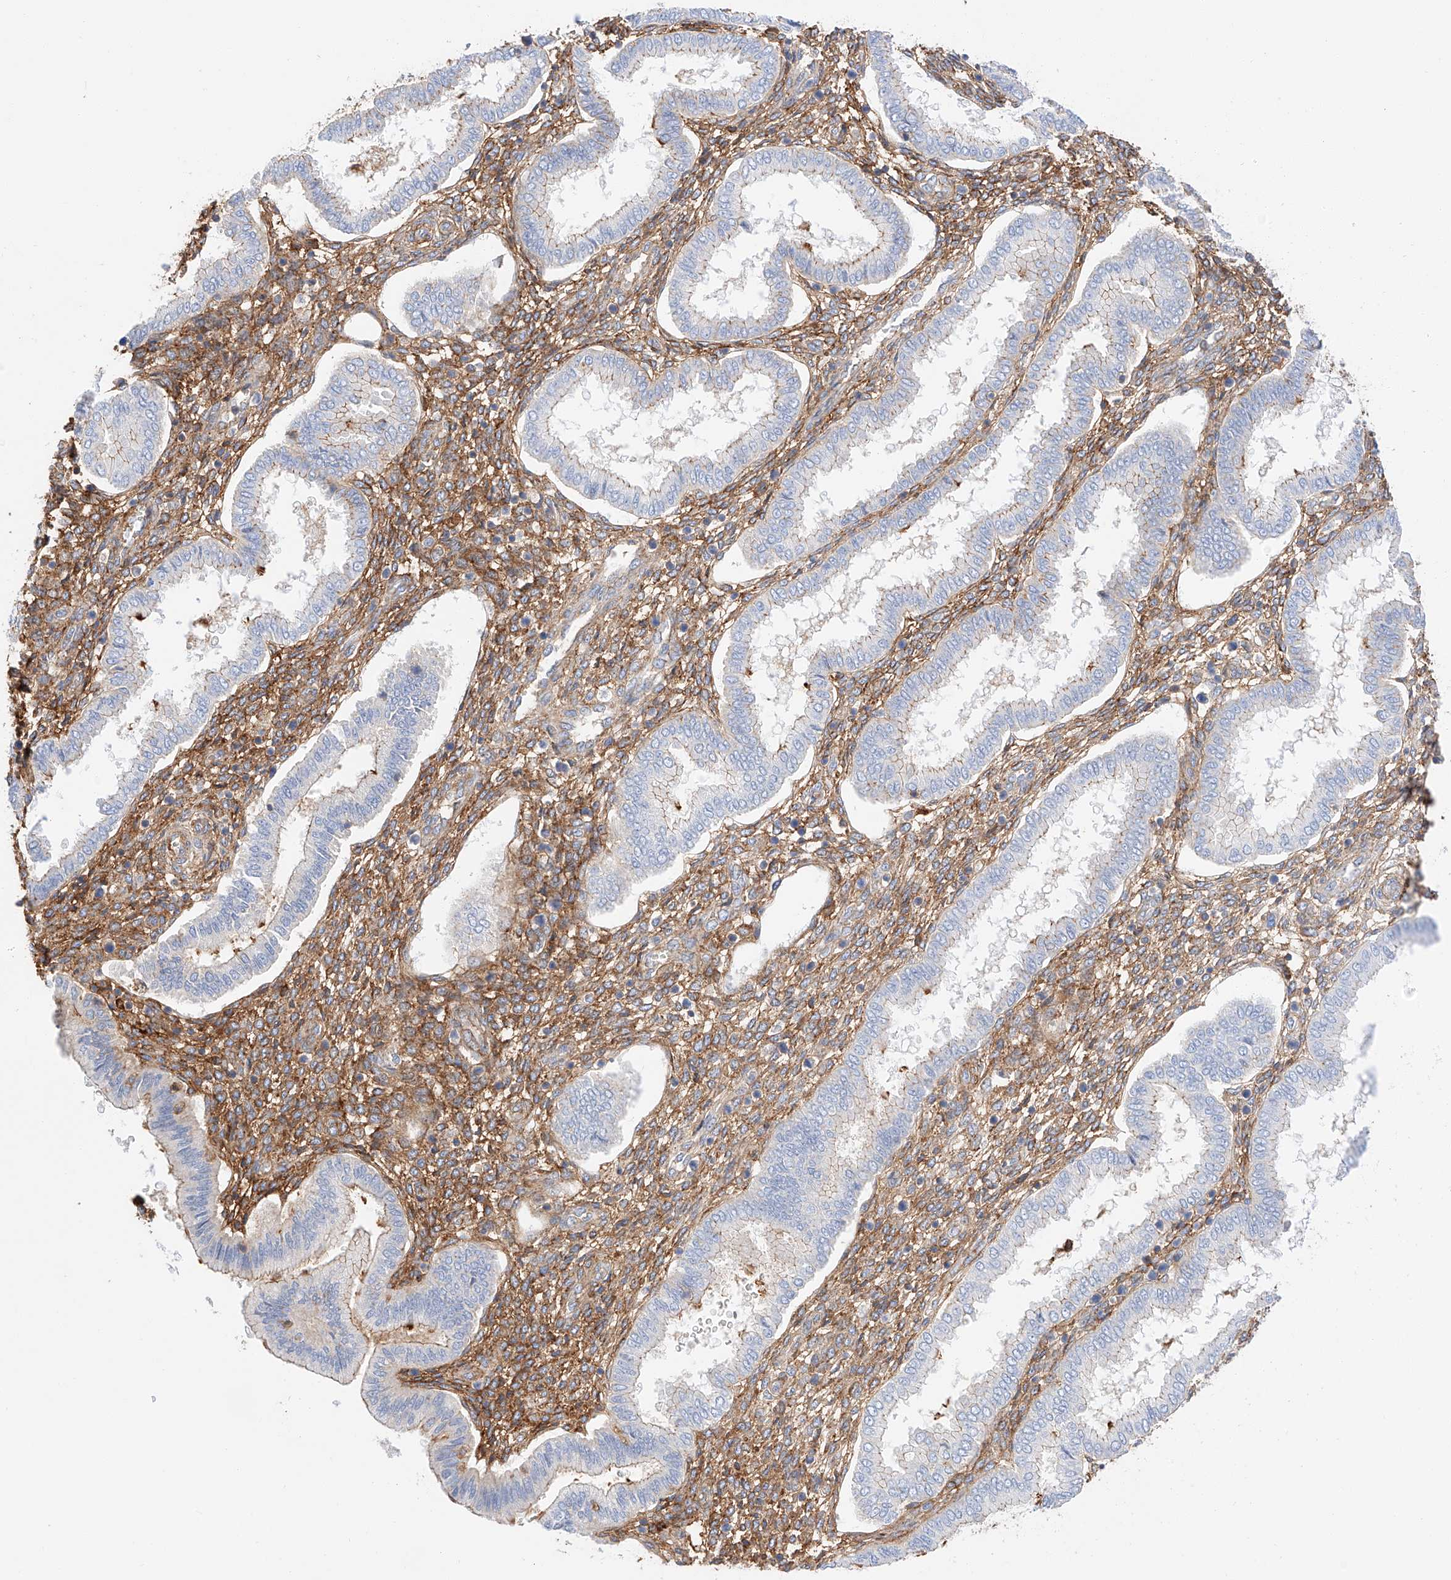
{"staining": {"intensity": "moderate", "quantity": ">75%", "location": "cytoplasmic/membranous"}, "tissue": "endometrium", "cell_type": "Cells in endometrial stroma", "image_type": "normal", "snomed": [{"axis": "morphology", "description": "Normal tissue, NOS"}, {"axis": "topography", "description": "Endometrium"}], "caption": "A brown stain labels moderate cytoplasmic/membranous expression of a protein in cells in endometrial stroma of unremarkable human endometrium.", "gene": "ENSG00000259132", "patient": {"sex": "female", "age": 24}}